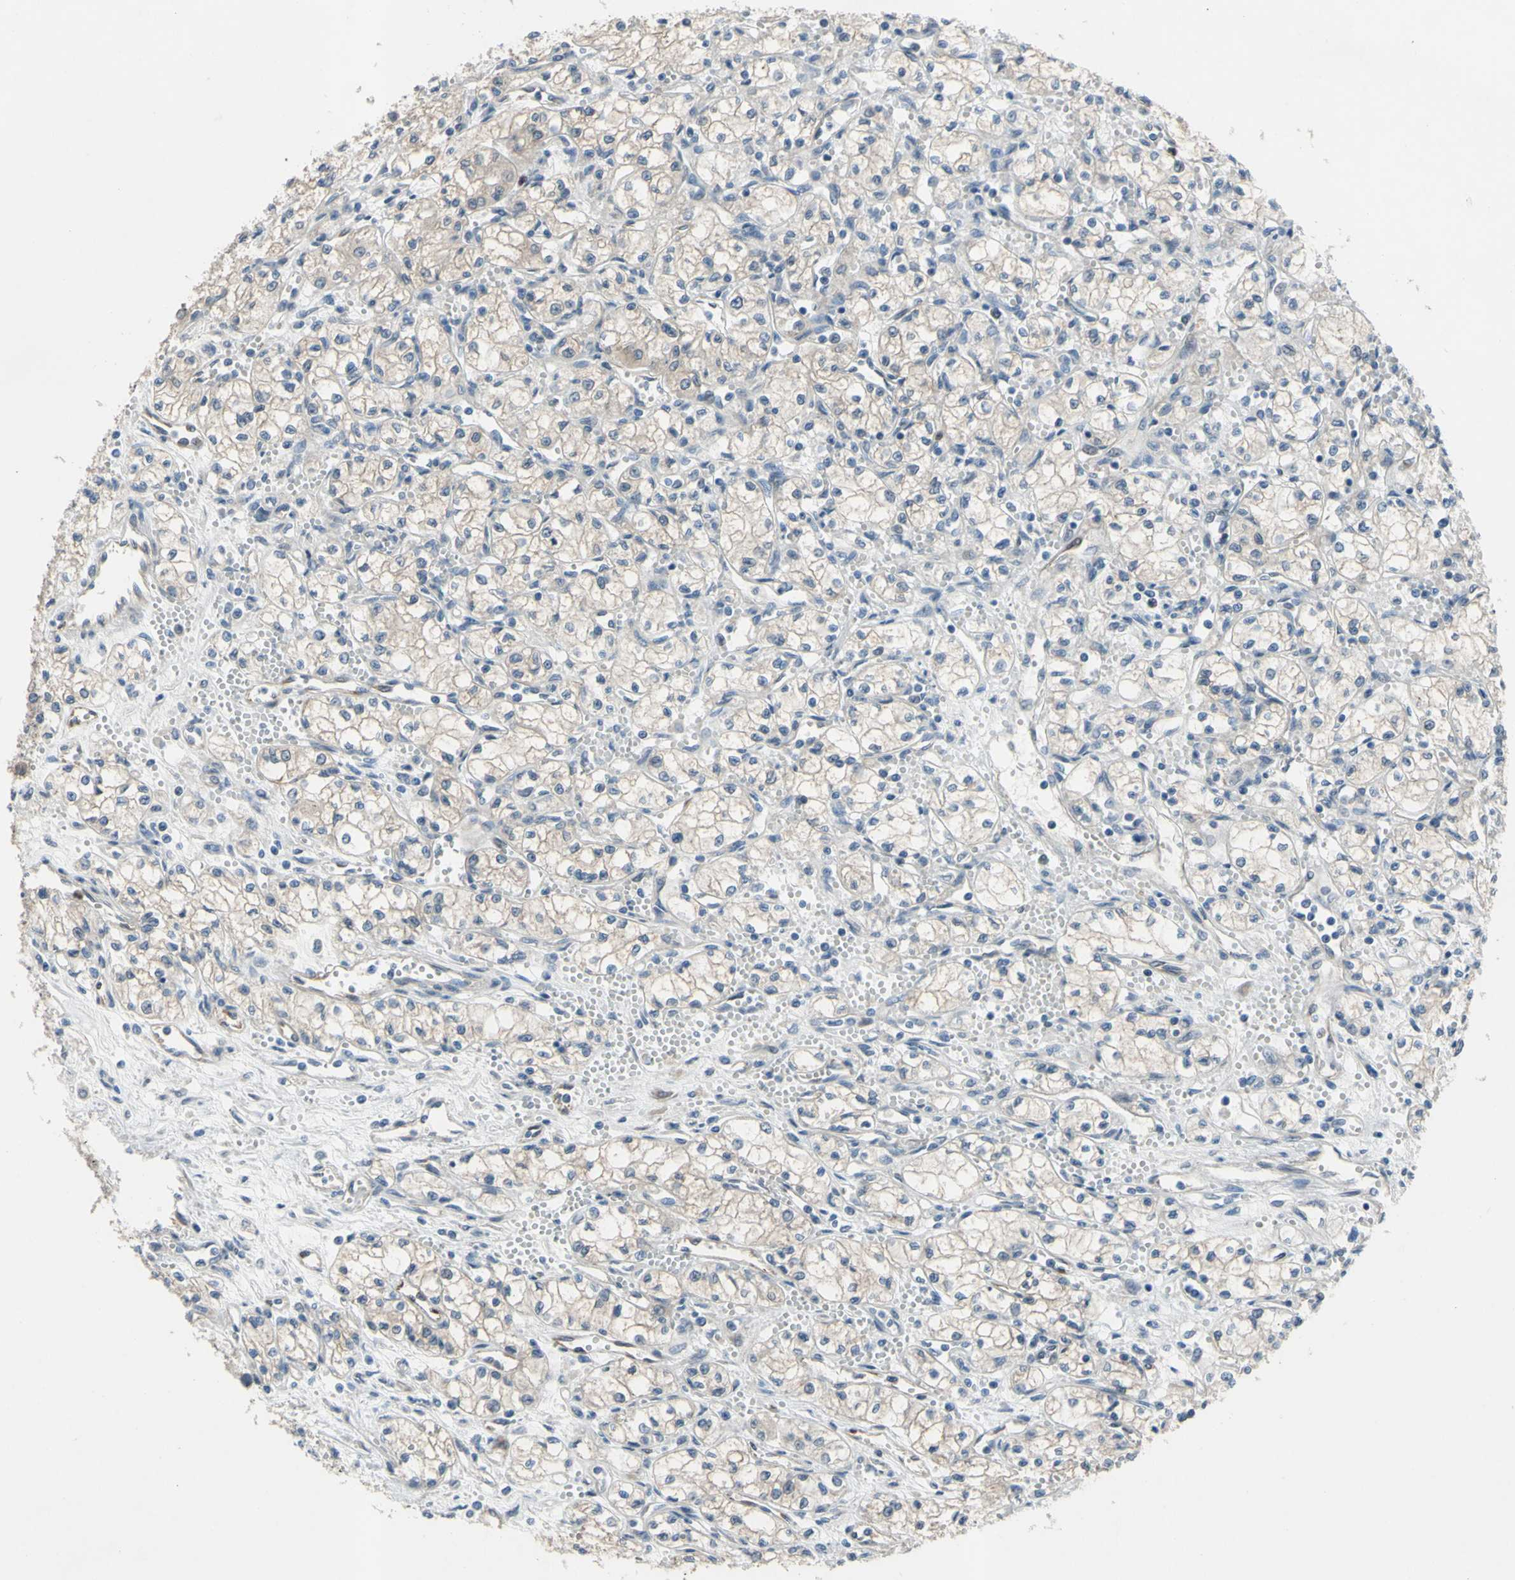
{"staining": {"intensity": "weak", "quantity": ">75%", "location": "cytoplasmic/membranous"}, "tissue": "renal cancer", "cell_type": "Tumor cells", "image_type": "cancer", "snomed": [{"axis": "morphology", "description": "Normal tissue, NOS"}, {"axis": "morphology", "description": "Adenocarcinoma, NOS"}, {"axis": "topography", "description": "Kidney"}], "caption": "This is a micrograph of immunohistochemistry staining of renal adenocarcinoma, which shows weak staining in the cytoplasmic/membranous of tumor cells.", "gene": "GRAMD2B", "patient": {"sex": "male", "age": 59}}